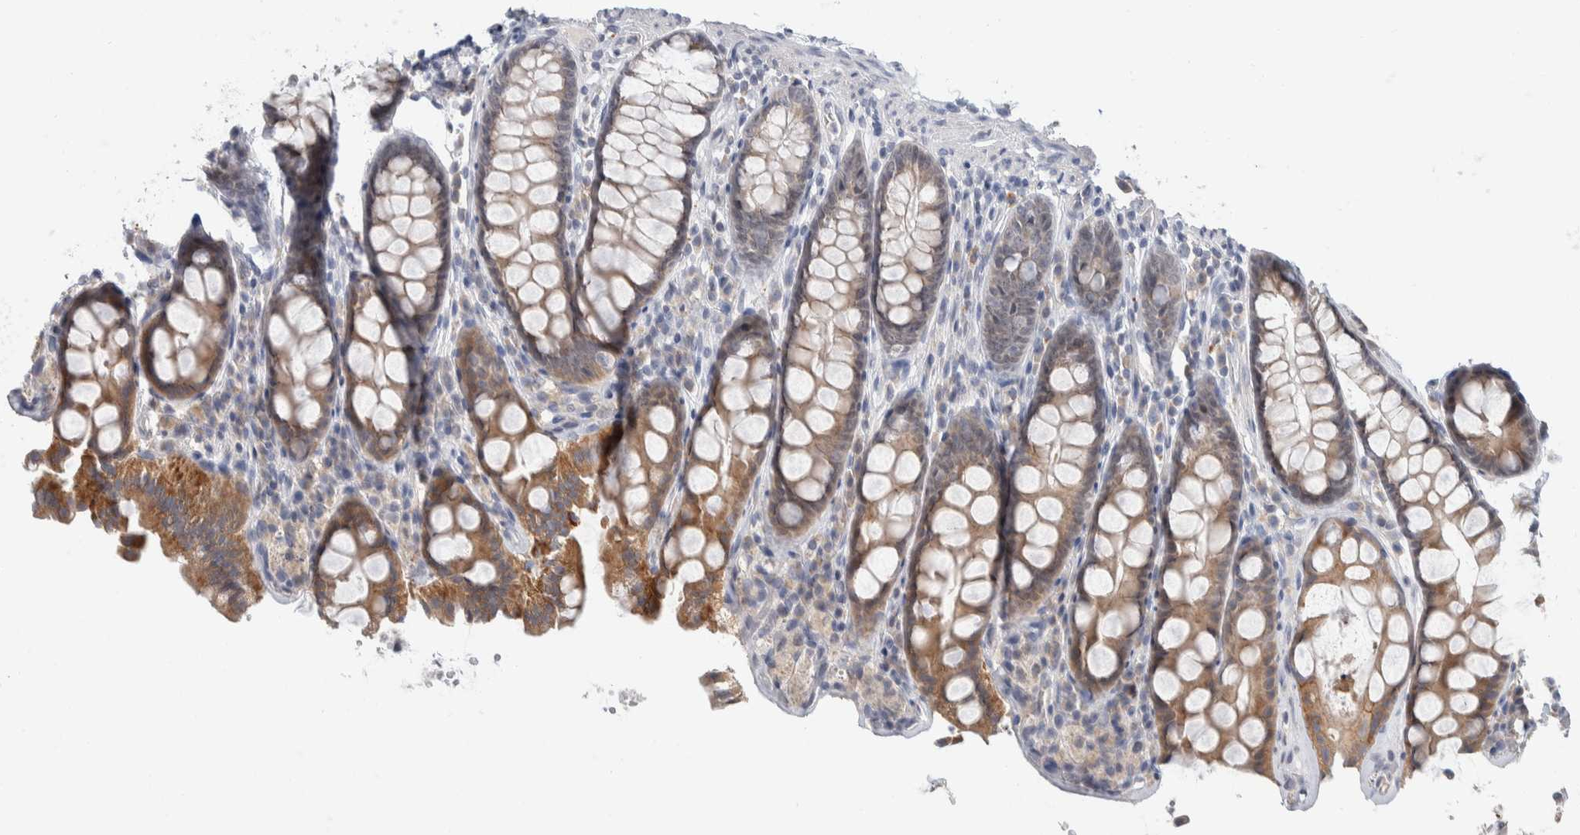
{"staining": {"intensity": "negative", "quantity": "none", "location": "none"}, "tissue": "colon", "cell_type": "Endothelial cells", "image_type": "normal", "snomed": [{"axis": "morphology", "description": "Normal tissue, NOS"}, {"axis": "topography", "description": "Colon"}, {"axis": "topography", "description": "Peripheral nerve tissue"}], "caption": "Immunohistochemistry (IHC) of normal human colon shows no expression in endothelial cells.", "gene": "SHPK", "patient": {"sex": "female", "age": 61}}